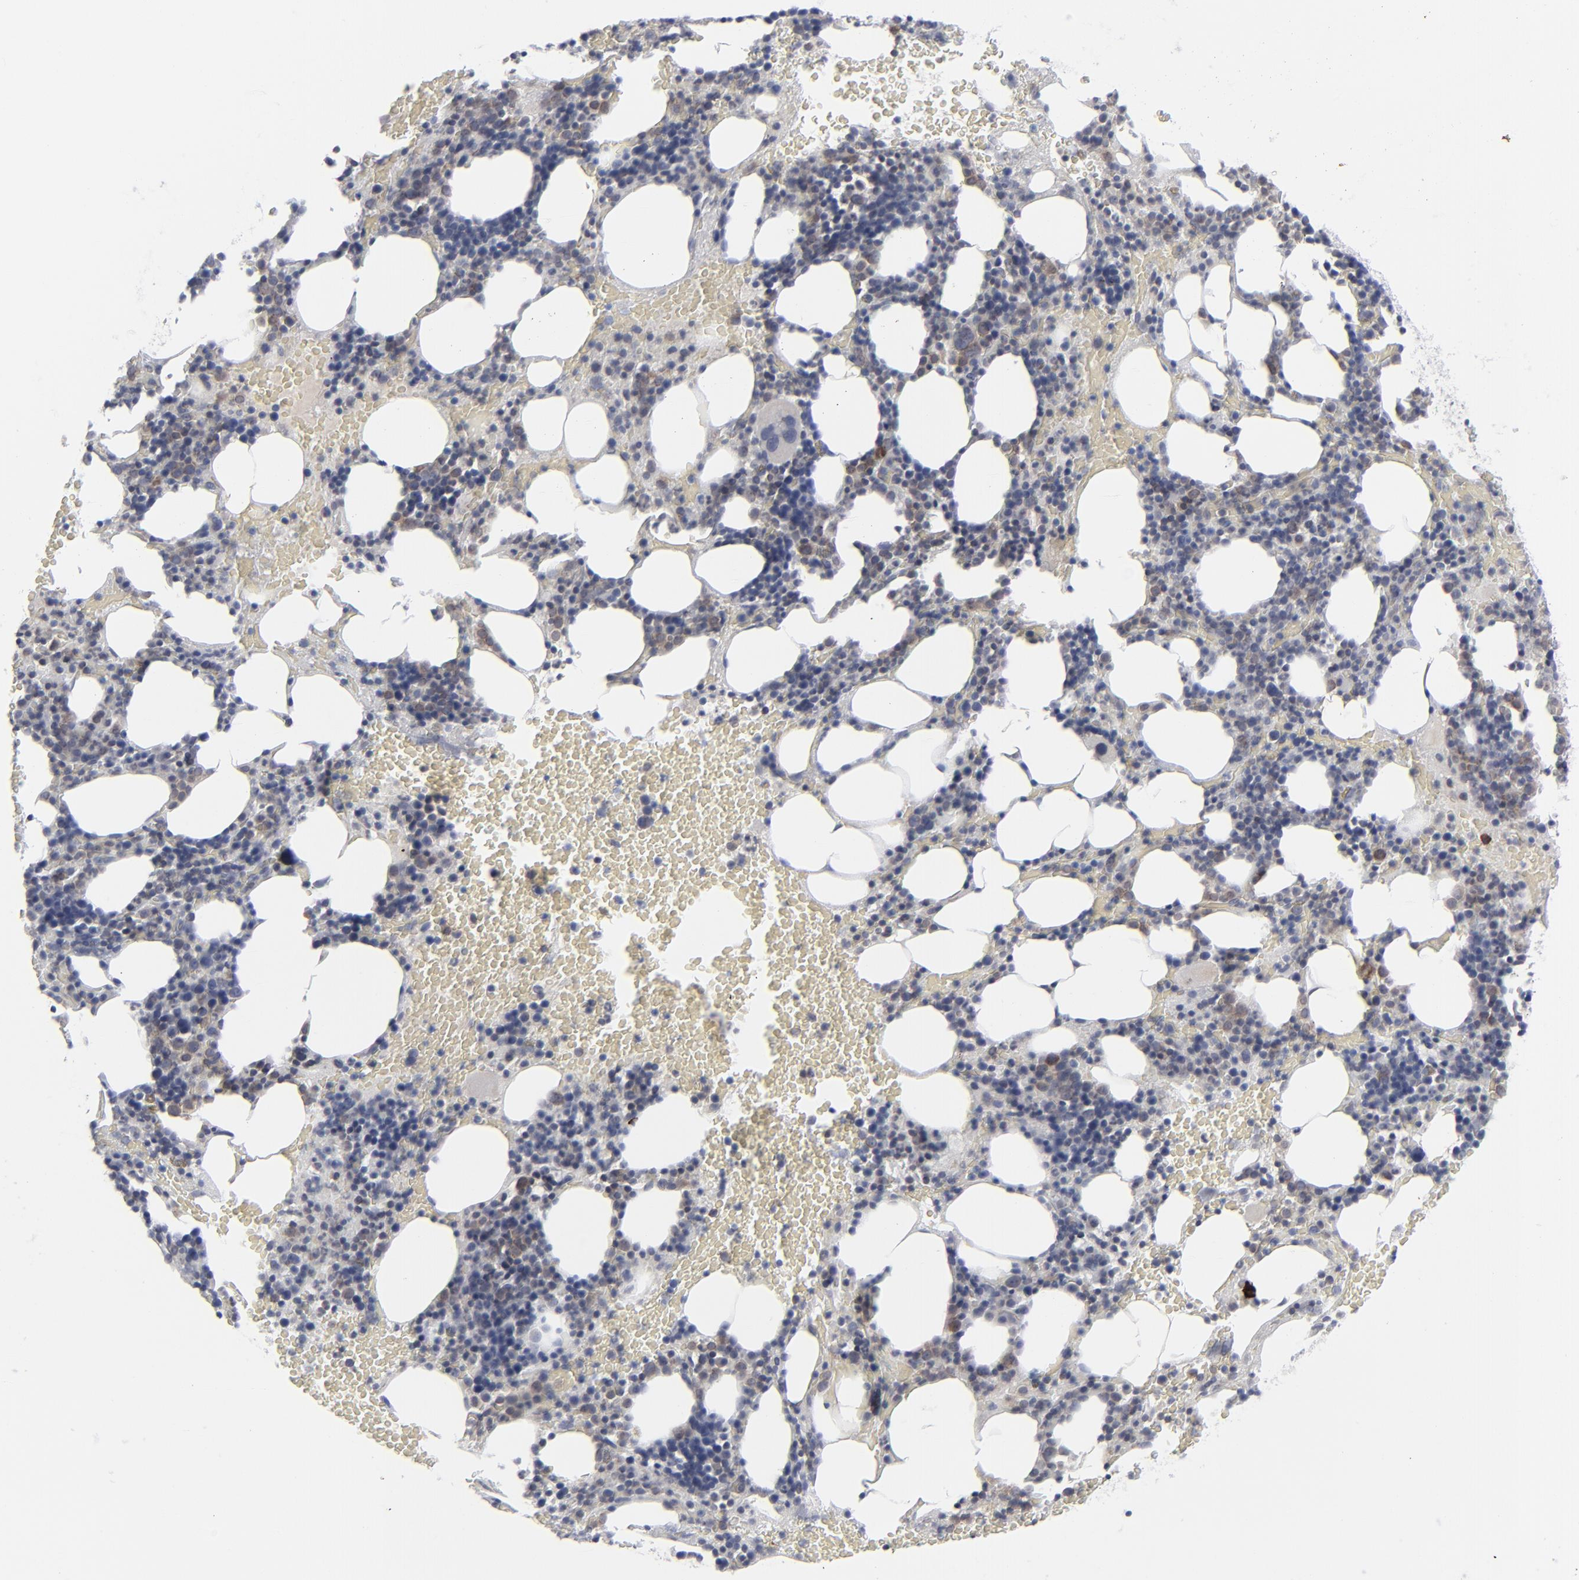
{"staining": {"intensity": "weak", "quantity": "<25%", "location": "cytoplasmic/membranous"}, "tissue": "bone marrow", "cell_type": "Hematopoietic cells", "image_type": "normal", "snomed": [{"axis": "morphology", "description": "Normal tissue, NOS"}, {"axis": "topography", "description": "Bone marrow"}], "caption": "Immunohistochemistry image of unremarkable bone marrow stained for a protein (brown), which exhibits no expression in hematopoietic cells.", "gene": "NUP88", "patient": {"sex": "male", "age": 86}}